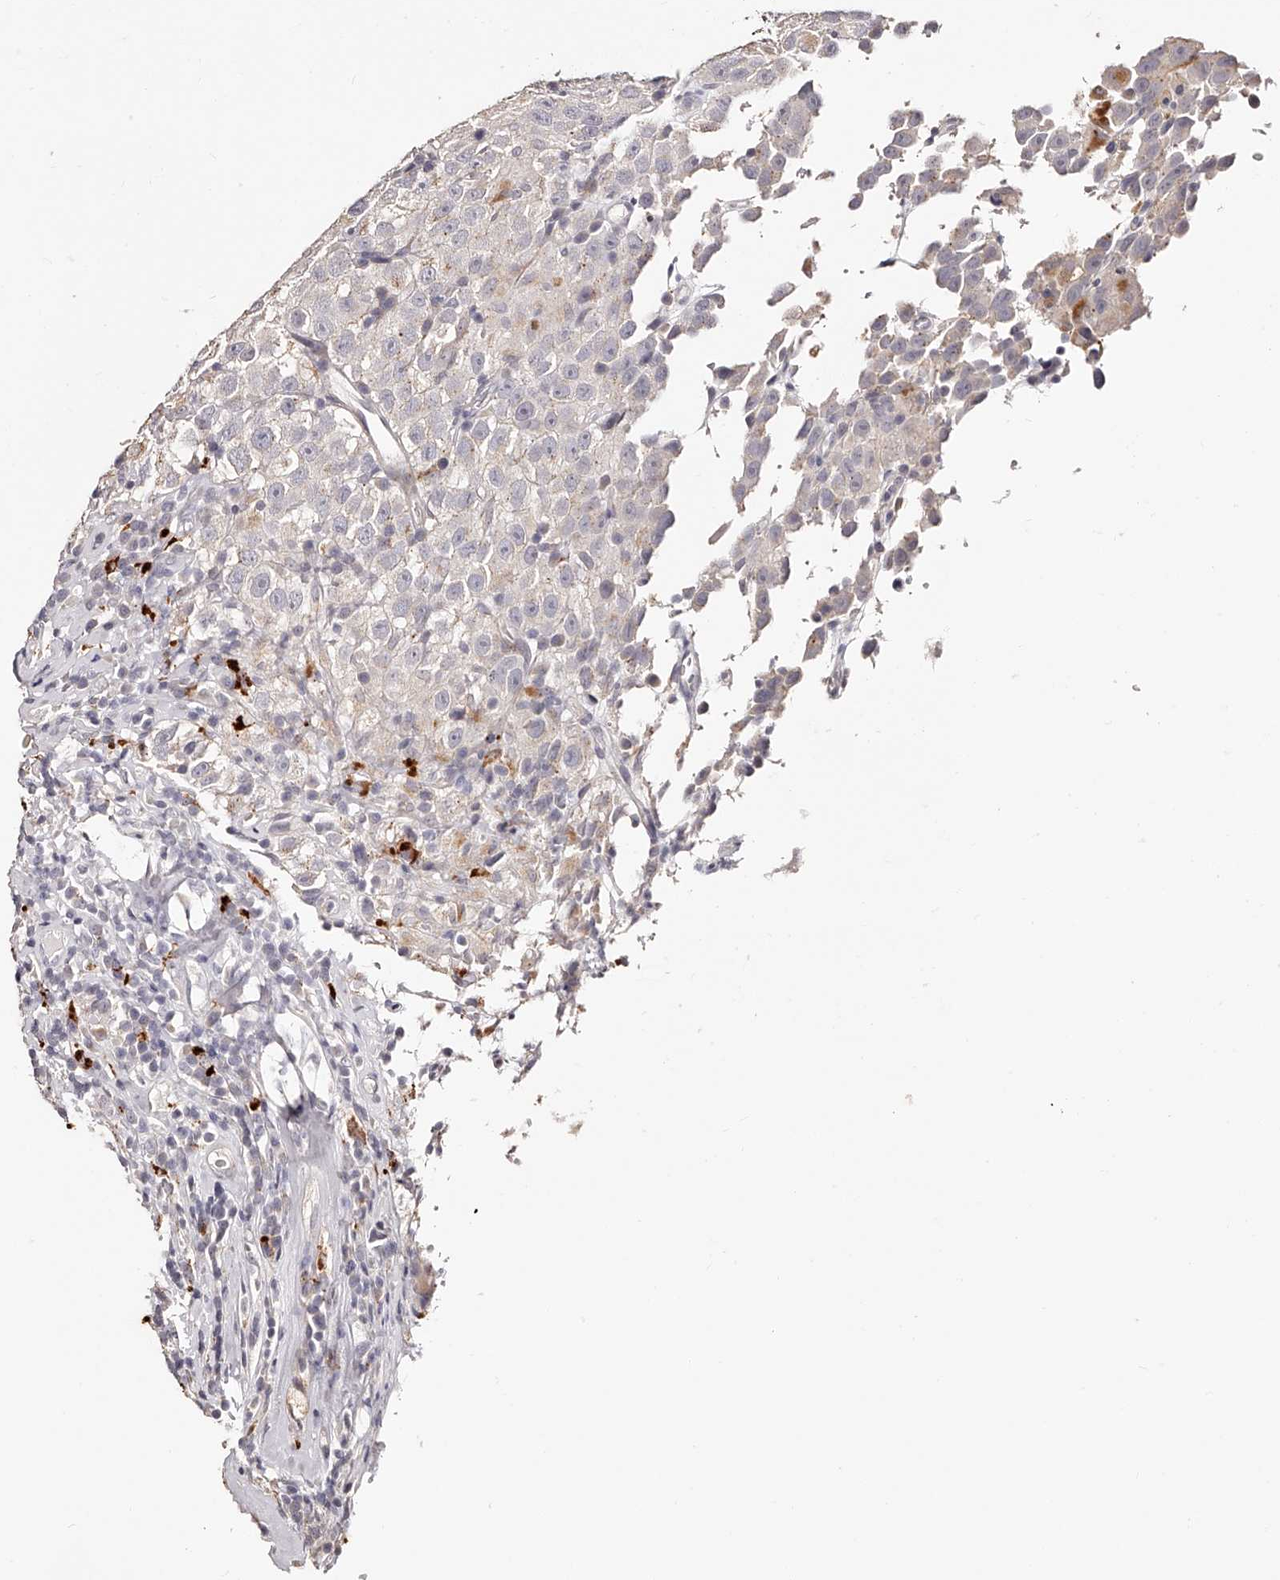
{"staining": {"intensity": "negative", "quantity": "none", "location": "none"}, "tissue": "testis cancer", "cell_type": "Tumor cells", "image_type": "cancer", "snomed": [{"axis": "morphology", "description": "Seminoma, NOS"}, {"axis": "topography", "description": "Testis"}], "caption": "High magnification brightfield microscopy of testis cancer (seminoma) stained with DAB (brown) and counterstained with hematoxylin (blue): tumor cells show no significant expression.", "gene": "SLC35D3", "patient": {"sex": "male", "age": 41}}